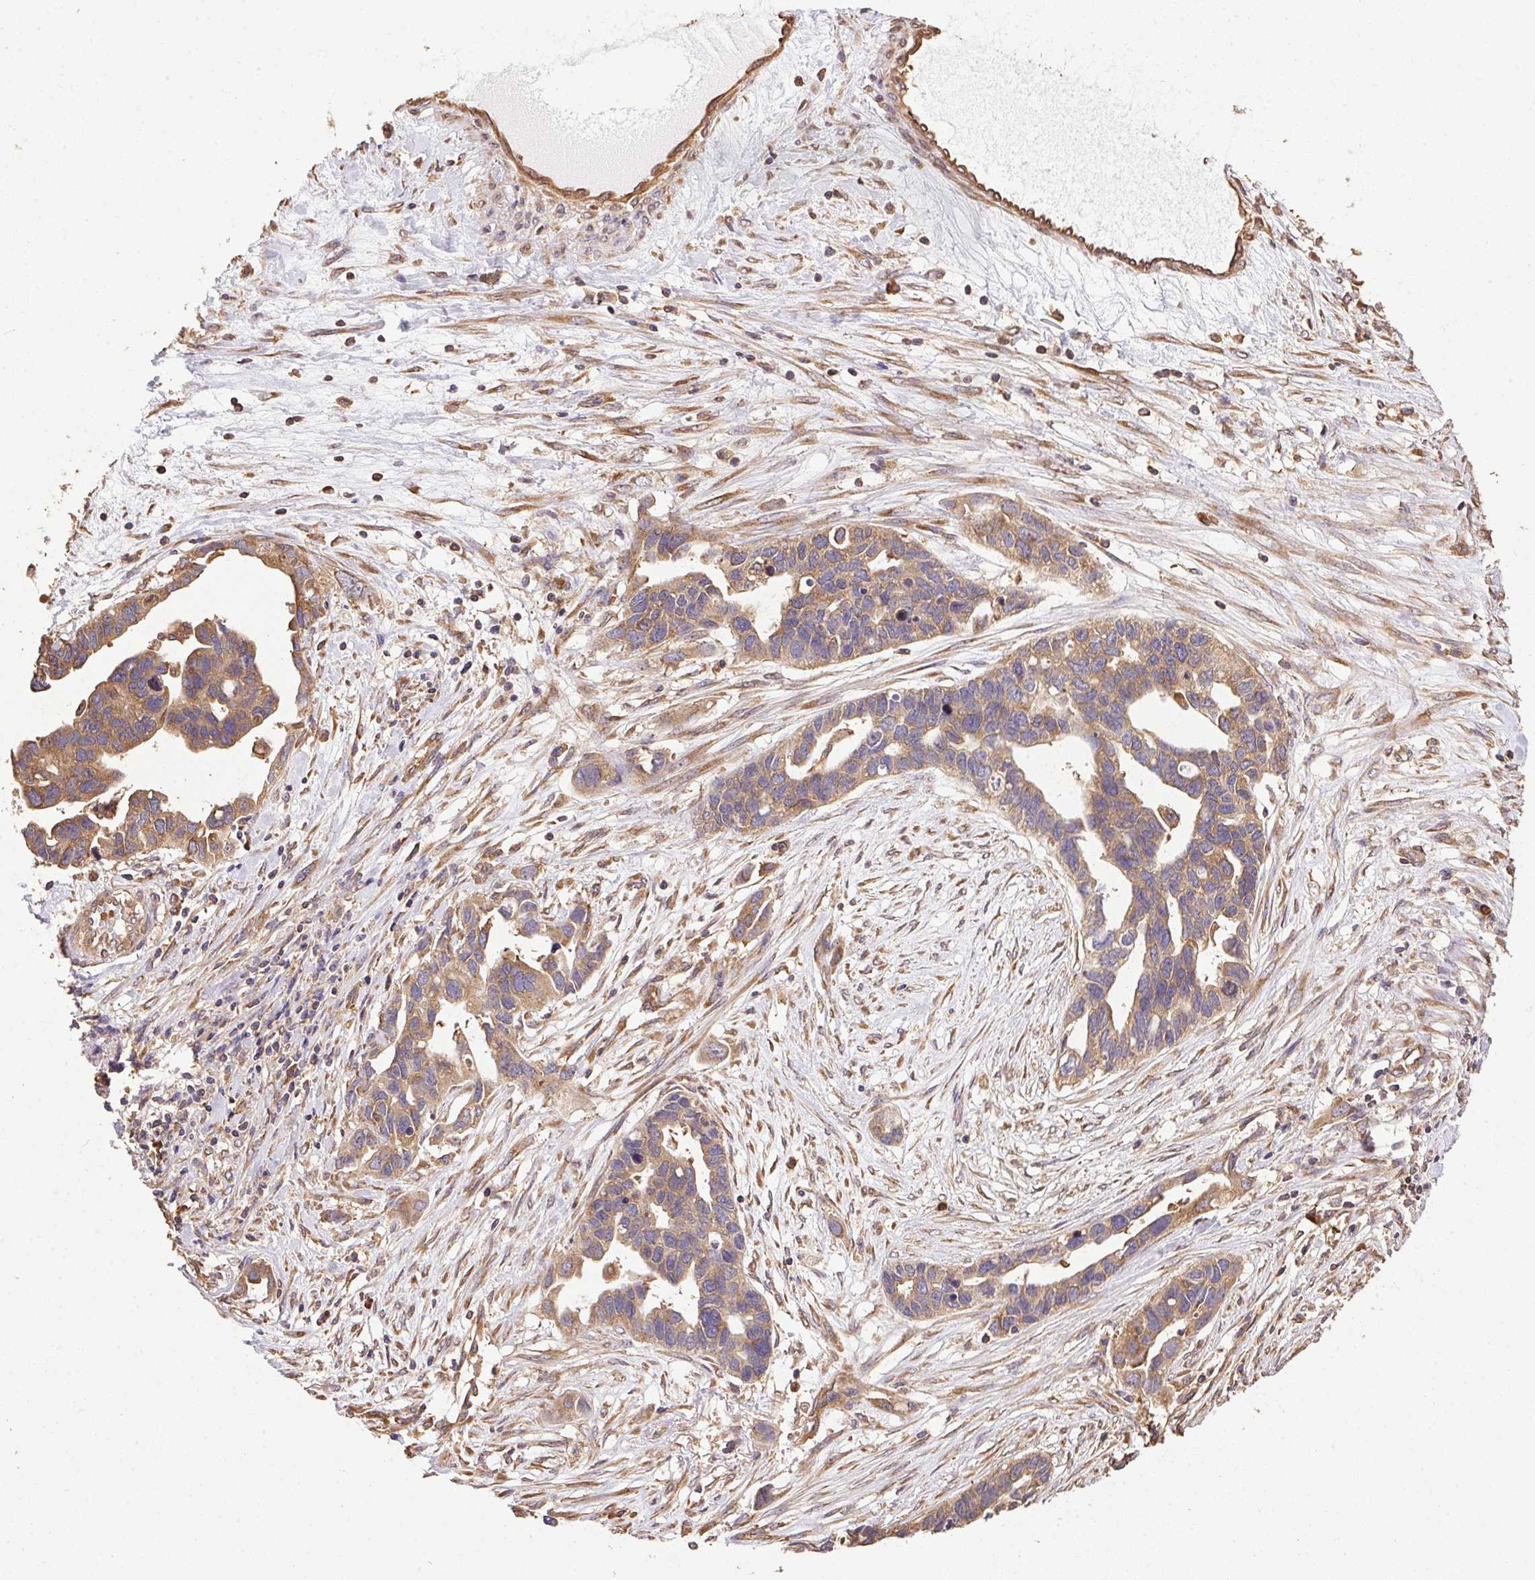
{"staining": {"intensity": "moderate", "quantity": ">75%", "location": "cytoplasmic/membranous"}, "tissue": "ovarian cancer", "cell_type": "Tumor cells", "image_type": "cancer", "snomed": [{"axis": "morphology", "description": "Cystadenocarcinoma, serous, NOS"}, {"axis": "topography", "description": "Ovary"}], "caption": "About >75% of tumor cells in serous cystadenocarcinoma (ovarian) show moderate cytoplasmic/membranous protein expression as visualized by brown immunohistochemical staining.", "gene": "EIF2S1", "patient": {"sex": "female", "age": 54}}